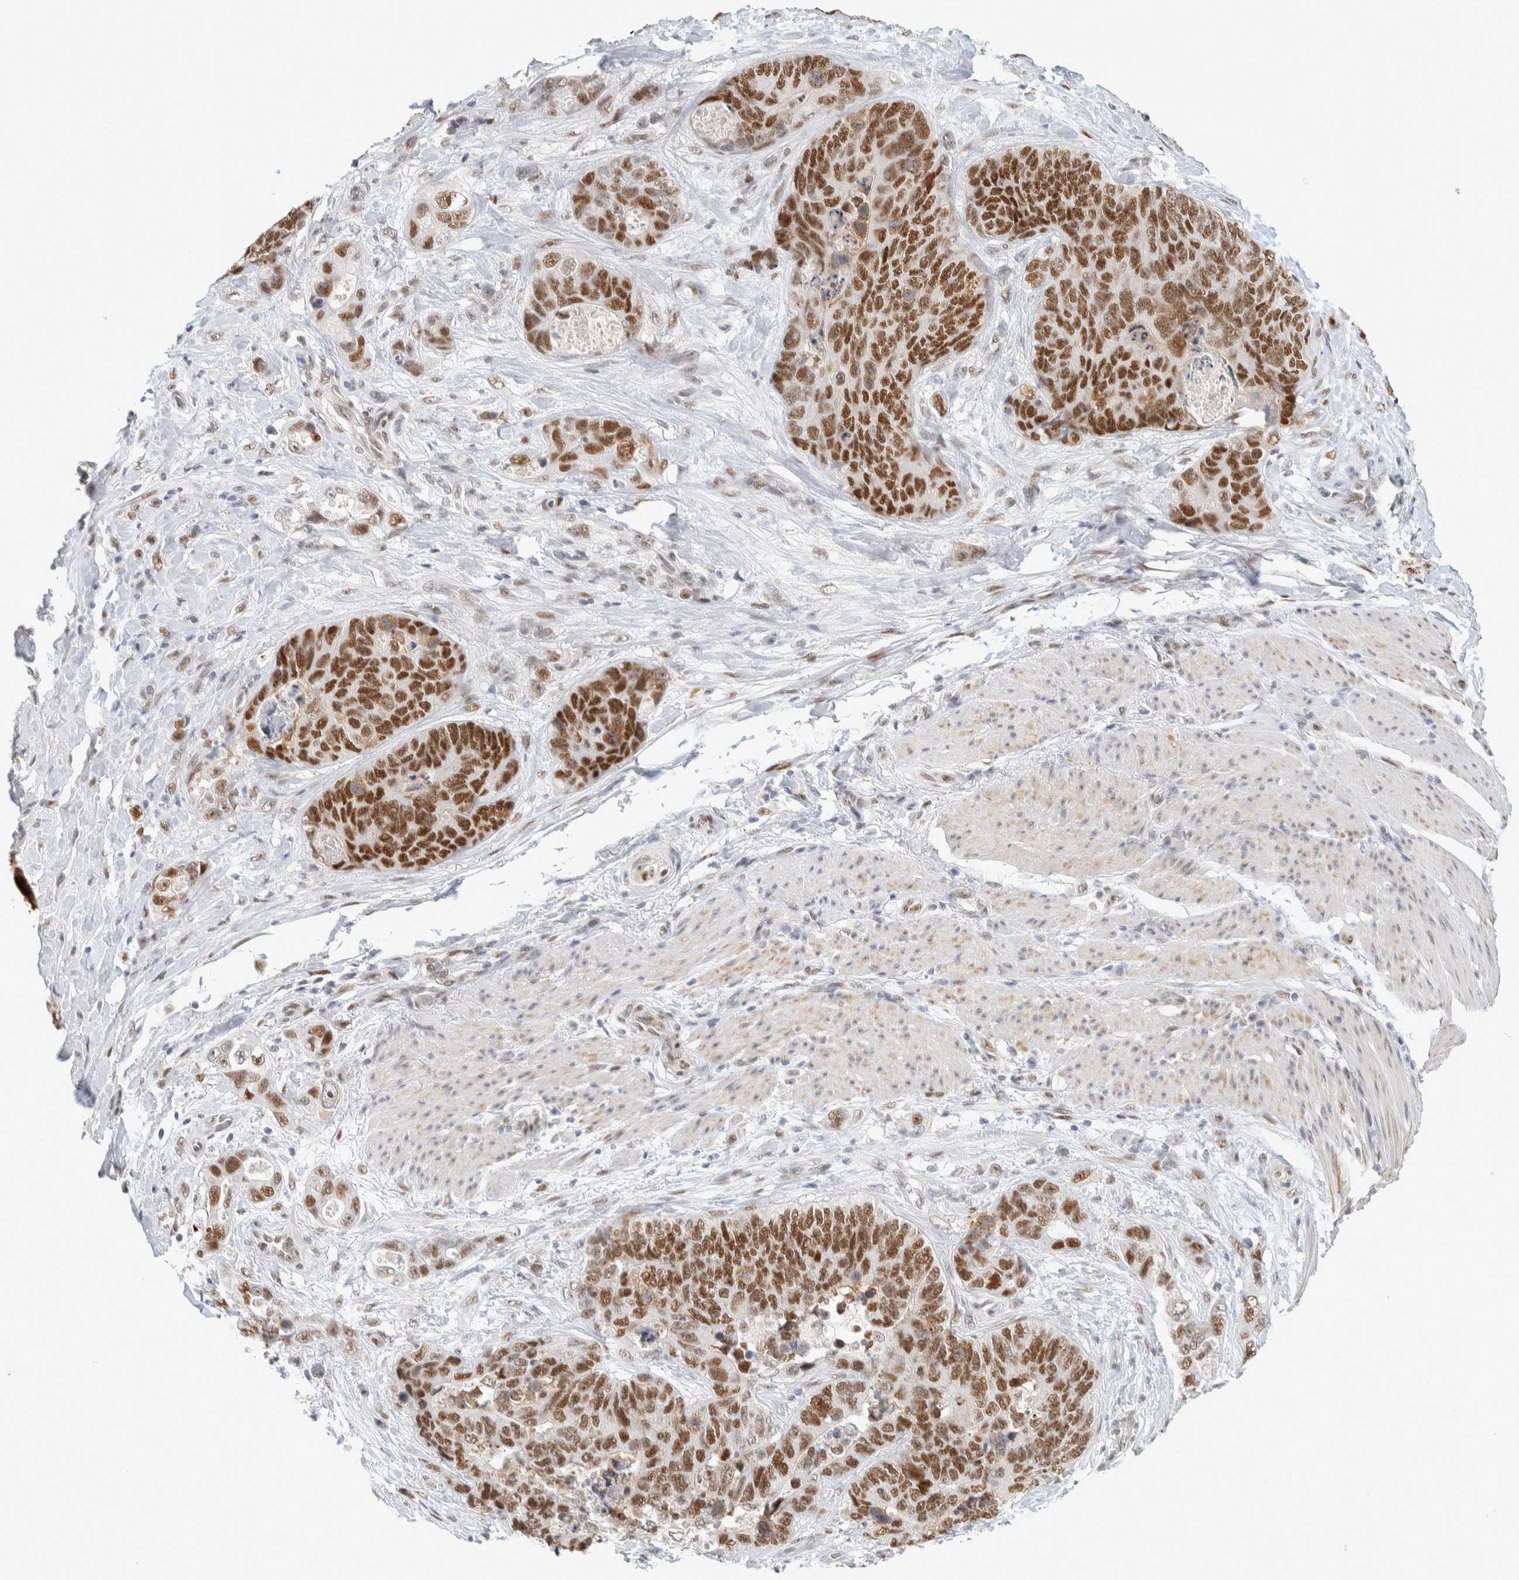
{"staining": {"intensity": "moderate", "quantity": ">75%", "location": "nuclear"}, "tissue": "stomach cancer", "cell_type": "Tumor cells", "image_type": "cancer", "snomed": [{"axis": "morphology", "description": "Normal tissue, NOS"}, {"axis": "morphology", "description": "Adenocarcinoma, NOS"}, {"axis": "topography", "description": "Stomach"}], "caption": "Stomach adenocarcinoma stained with a brown dye reveals moderate nuclear positive positivity in about >75% of tumor cells.", "gene": "PUS7", "patient": {"sex": "female", "age": 89}}